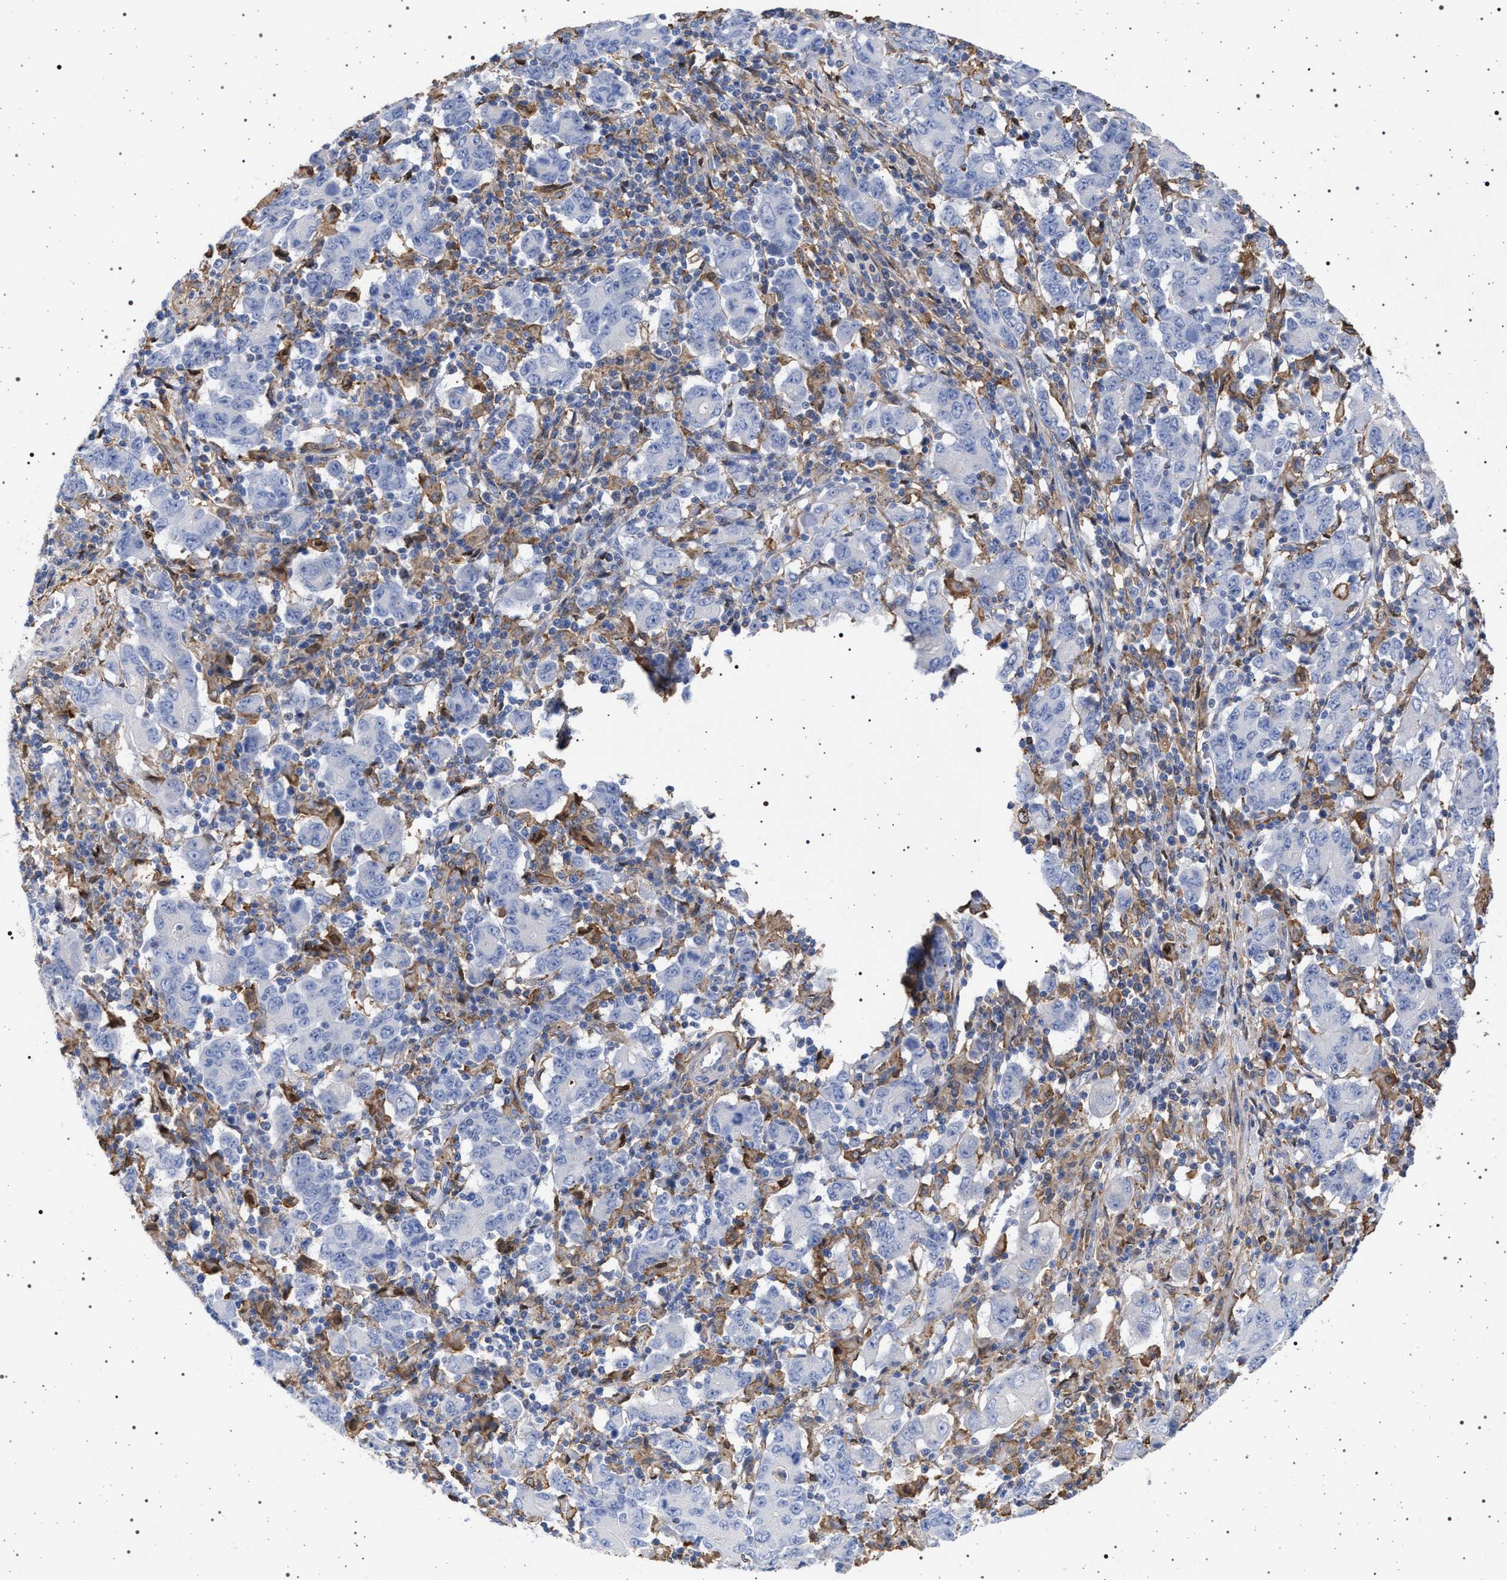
{"staining": {"intensity": "negative", "quantity": "none", "location": "none"}, "tissue": "stomach cancer", "cell_type": "Tumor cells", "image_type": "cancer", "snomed": [{"axis": "morphology", "description": "Adenocarcinoma, NOS"}, {"axis": "topography", "description": "Stomach, upper"}], "caption": "There is no significant expression in tumor cells of stomach cancer.", "gene": "PLG", "patient": {"sex": "male", "age": 69}}